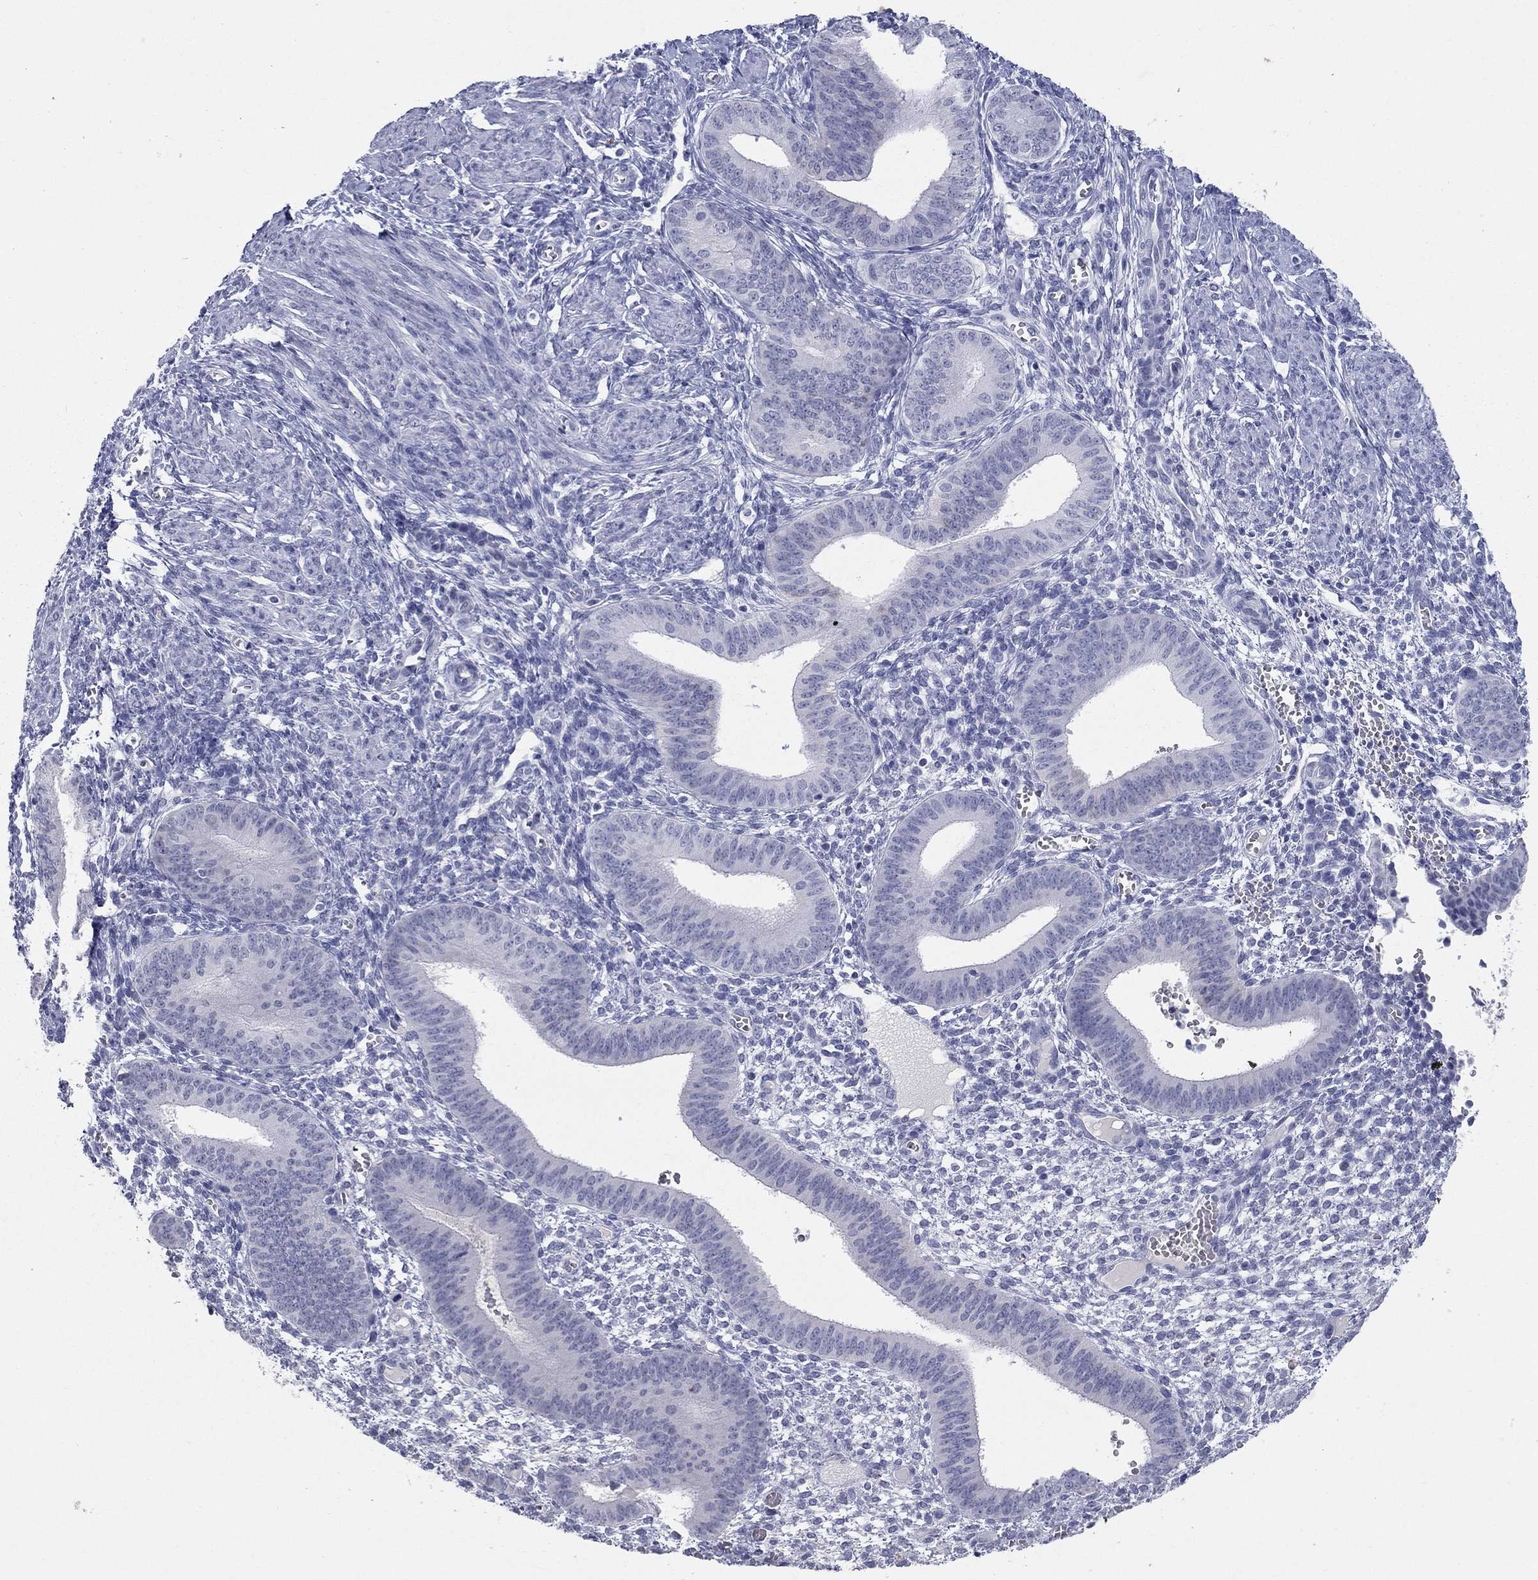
{"staining": {"intensity": "negative", "quantity": "none", "location": "none"}, "tissue": "endometrium", "cell_type": "Cells in endometrial stroma", "image_type": "normal", "snomed": [{"axis": "morphology", "description": "Normal tissue, NOS"}, {"axis": "topography", "description": "Endometrium"}], "caption": "An image of human endometrium is negative for staining in cells in endometrial stroma.", "gene": "KRT75", "patient": {"sex": "female", "age": 42}}